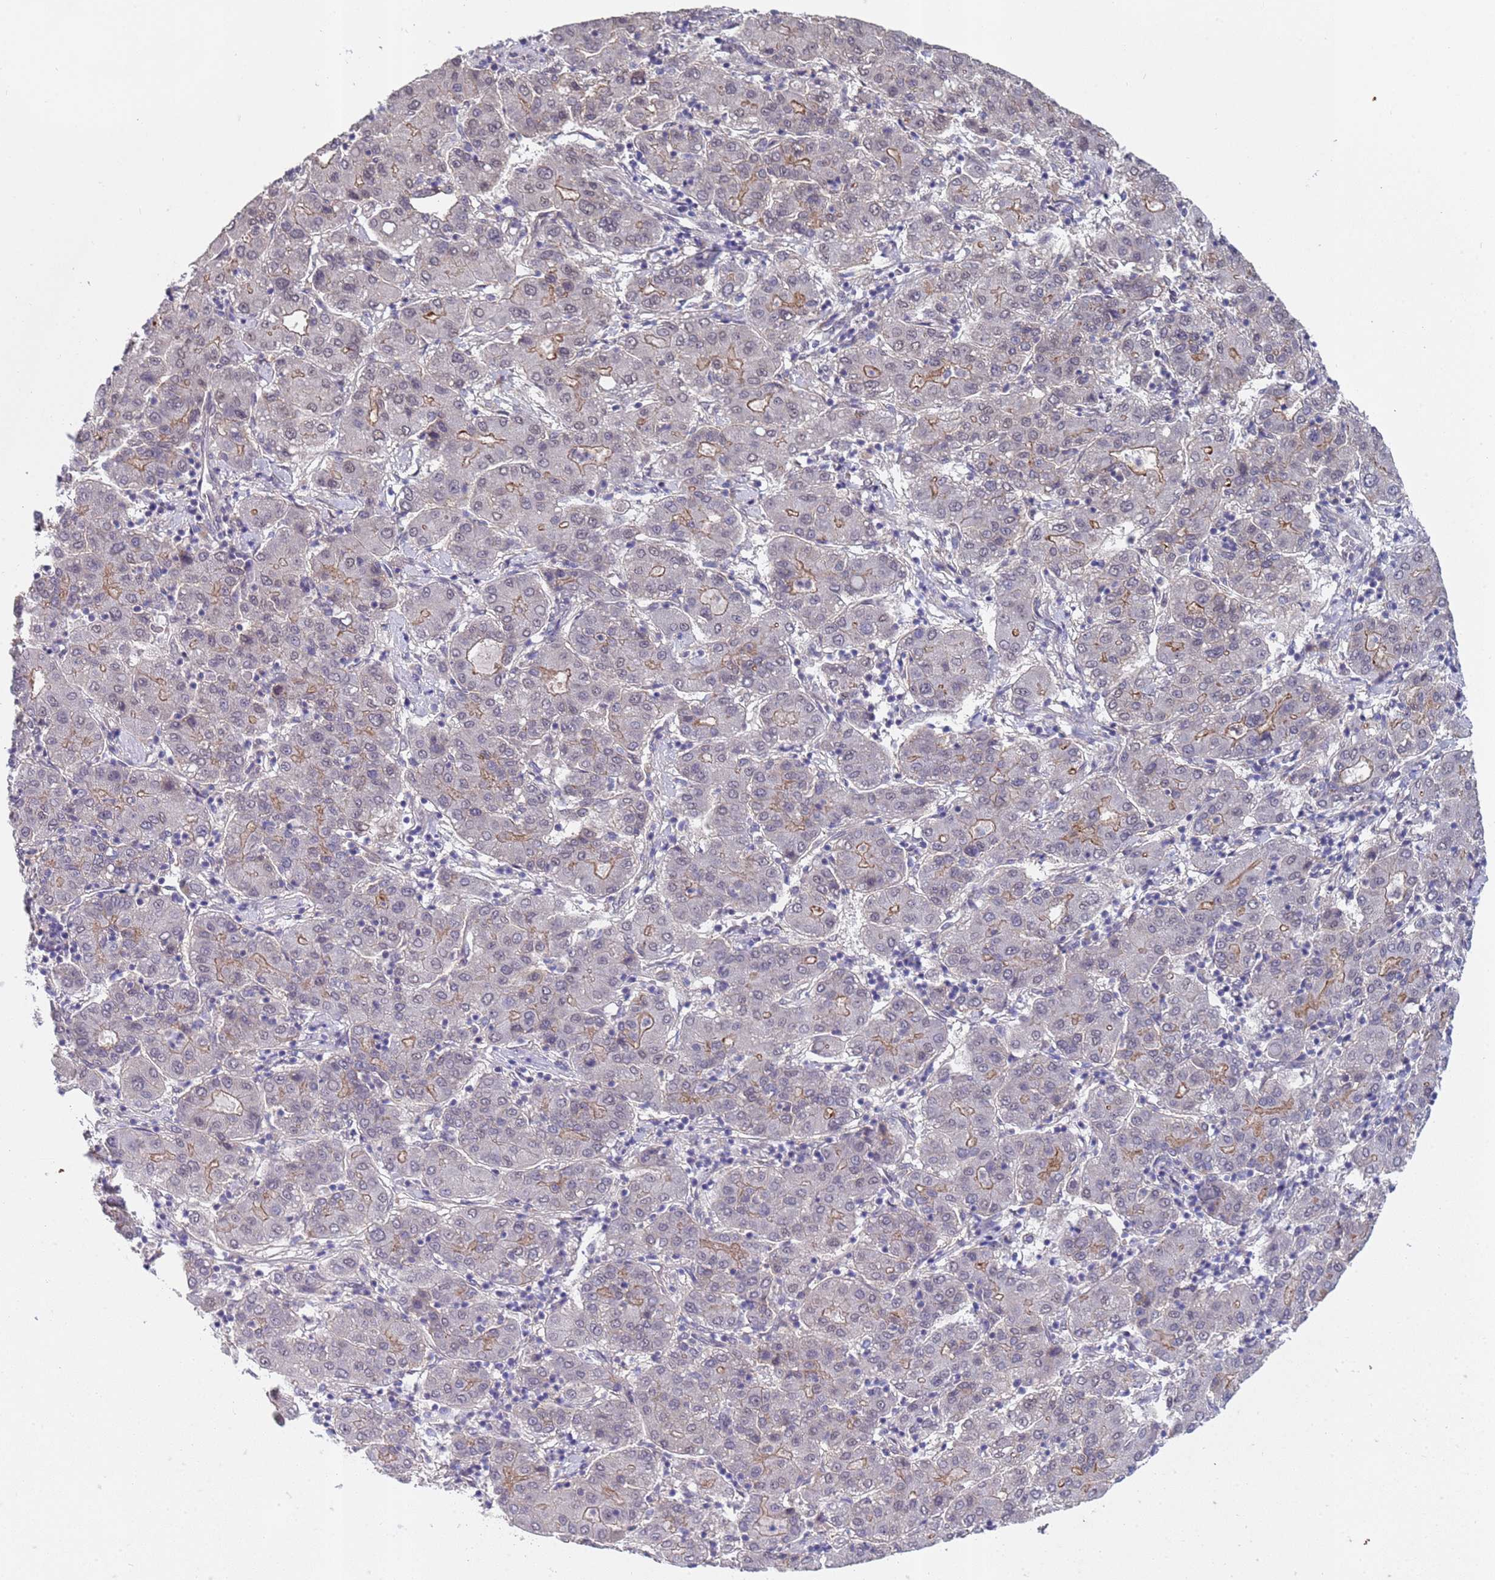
{"staining": {"intensity": "moderate", "quantity": "25%-75%", "location": "cytoplasmic/membranous"}, "tissue": "liver cancer", "cell_type": "Tumor cells", "image_type": "cancer", "snomed": [{"axis": "morphology", "description": "Carcinoma, Hepatocellular, NOS"}, {"axis": "topography", "description": "Liver"}], "caption": "Moderate cytoplasmic/membranous protein expression is appreciated in about 25%-75% of tumor cells in hepatocellular carcinoma (liver).", "gene": "TRMT10A", "patient": {"sex": "male", "age": 65}}